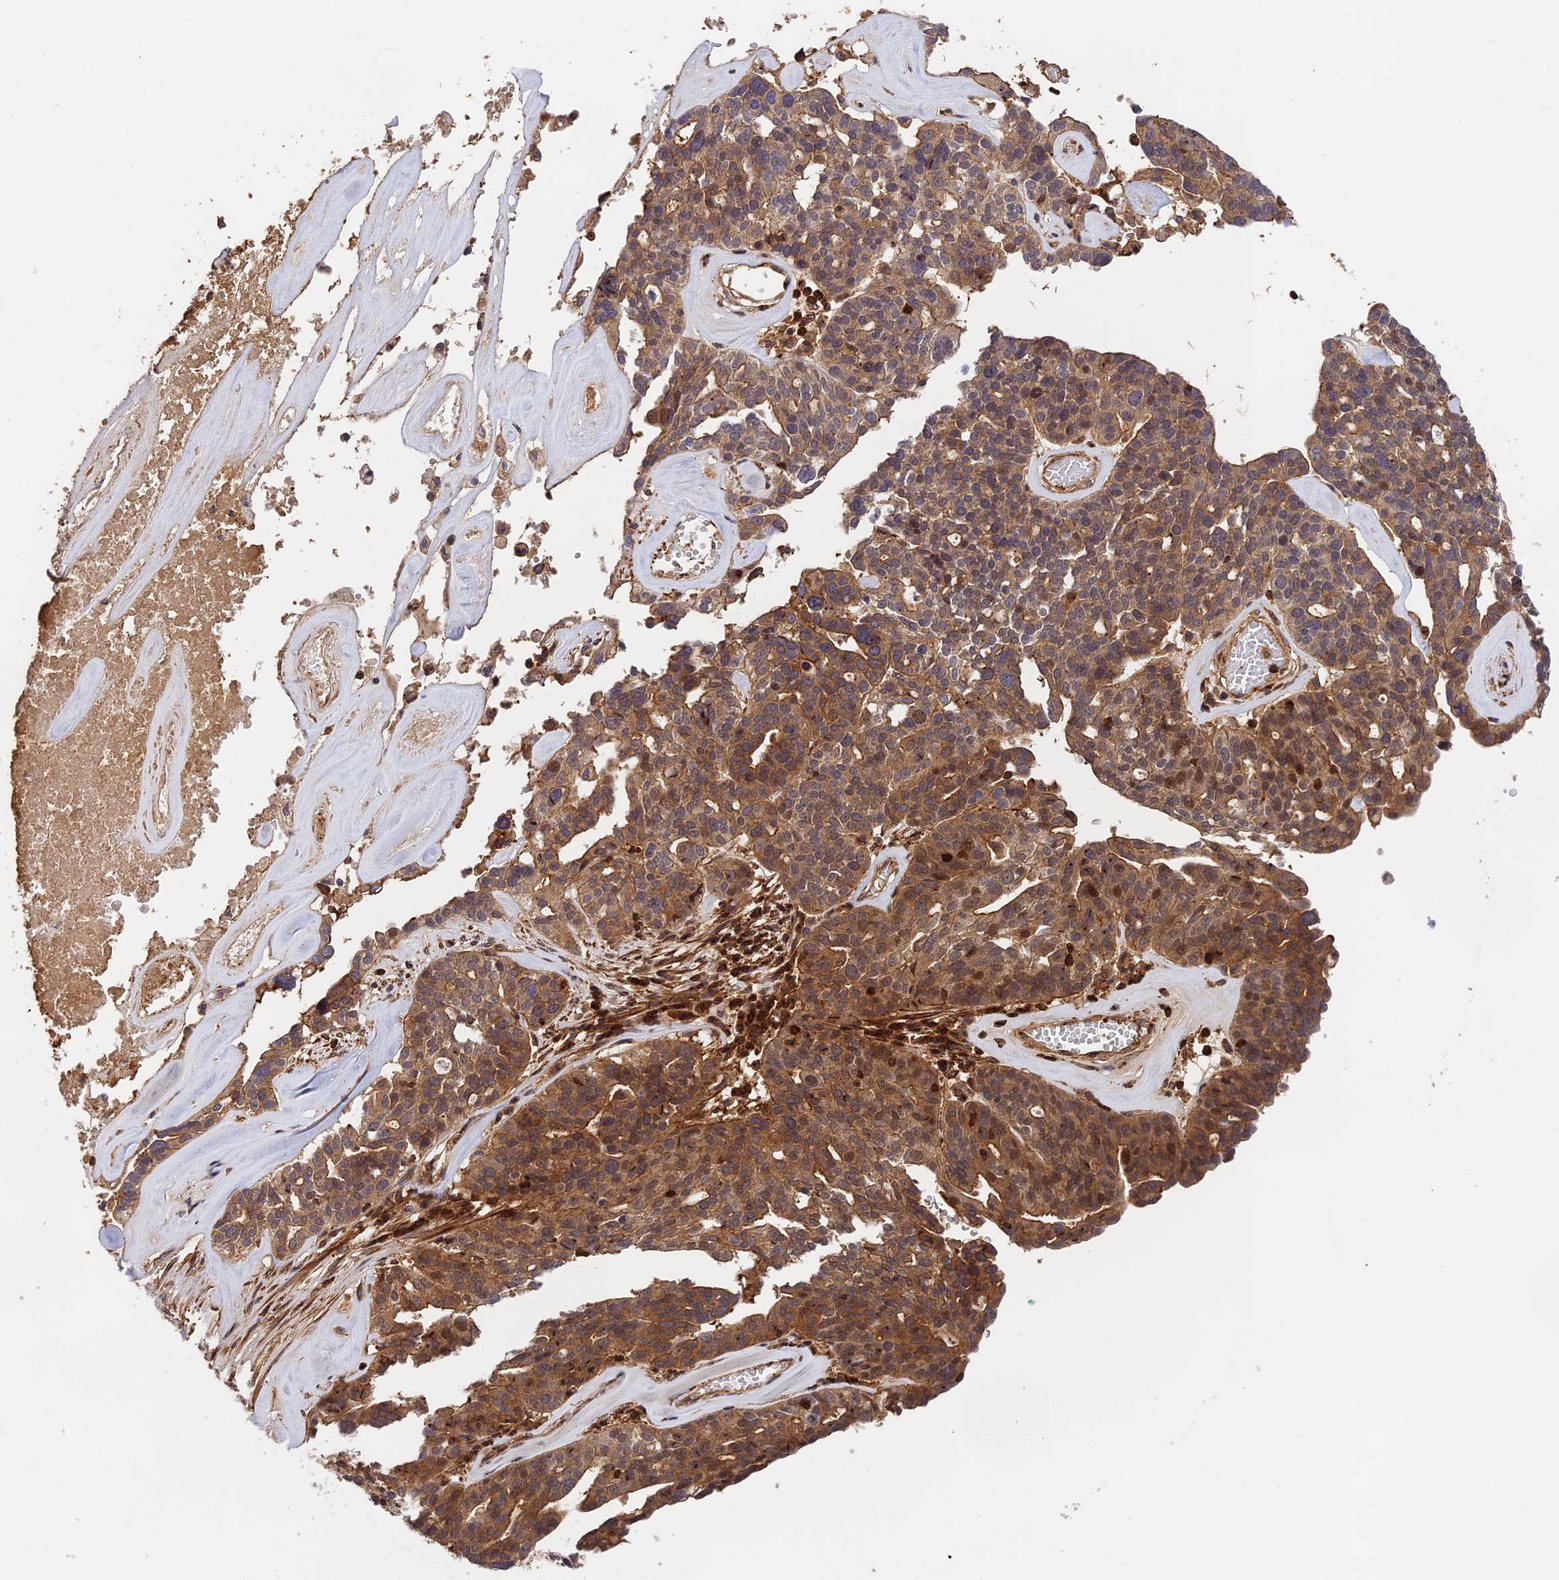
{"staining": {"intensity": "moderate", "quantity": ">75%", "location": "cytoplasmic/membranous"}, "tissue": "ovarian cancer", "cell_type": "Tumor cells", "image_type": "cancer", "snomed": [{"axis": "morphology", "description": "Cystadenocarcinoma, serous, NOS"}, {"axis": "topography", "description": "Ovary"}], "caption": "A photomicrograph of human serous cystadenocarcinoma (ovarian) stained for a protein displays moderate cytoplasmic/membranous brown staining in tumor cells.", "gene": "OSBPL1A", "patient": {"sex": "female", "age": 59}}